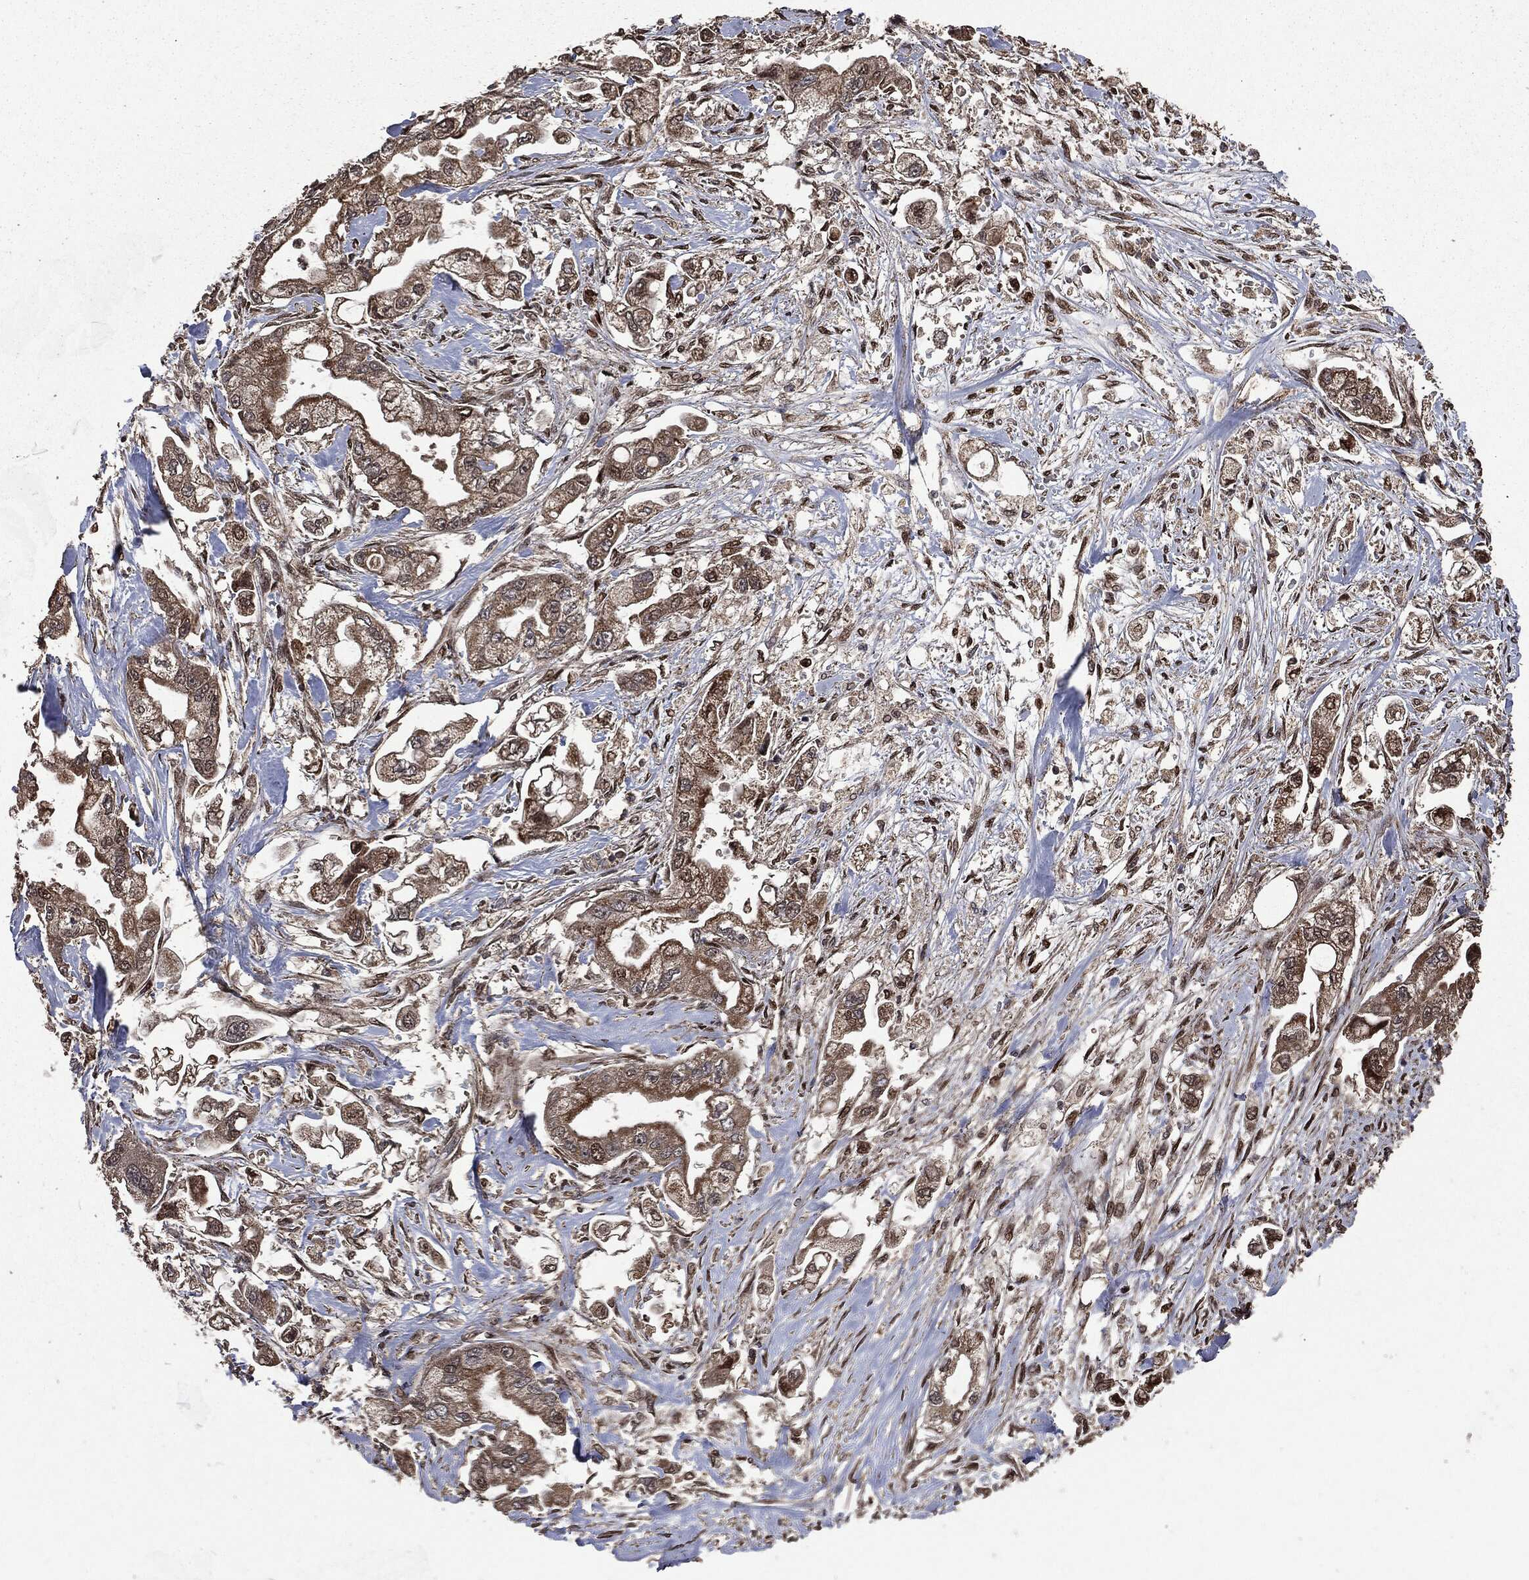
{"staining": {"intensity": "weak", "quantity": ">75%", "location": "cytoplasmic/membranous"}, "tissue": "stomach cancer", "cell_type": "Tumor cells", "image_type": "cancer", "snomed": [{"axis": "morphology", "description": "Adenocarcinoma, NOS"}, {"axis": "topography", "description": "Stomach"}], "caption": "IHC (DAB) staining of stomach adenocarcinoma exhibits weak cytoplasmic/membranous protein positivity in approximately >75% of tumor cells. (Stains: DAB in brown, nuclei in blue, Microscopy: brightfield microscopy at high magnification).", "gene": "PPP6R2", "patient": {"sex": "male", "age": 62}}